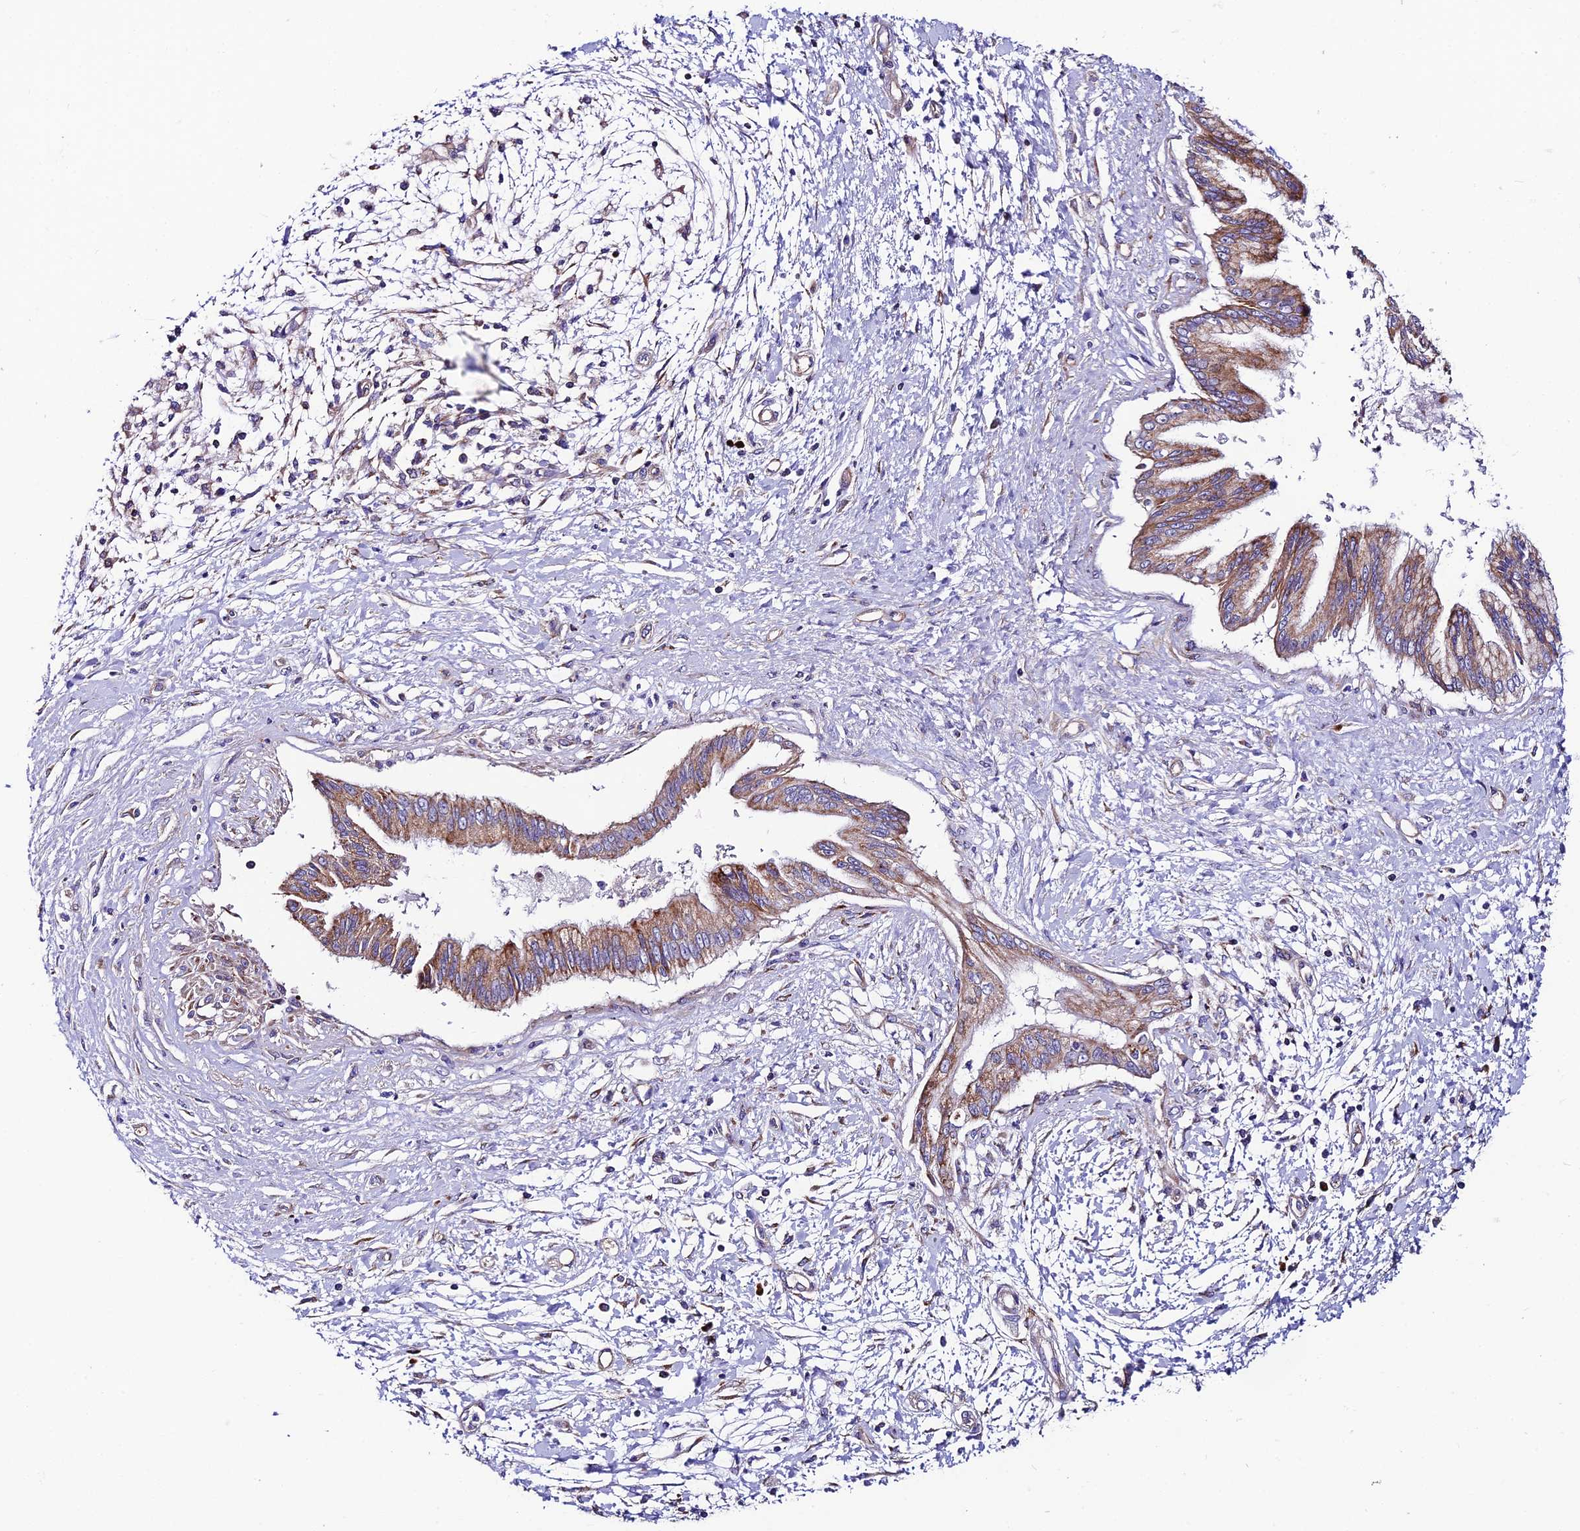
{"staining": {"intensity": "moderate", "quantity": ">75%", "location": "cytoplasmic/membranous"}, "tissue": "pancreatic cancer", "cell_type": "Tumor cells", "image_type": "cancer", "snomed": [{"axis": "morphology", "description": "Adenocarcinoma, NOS"}, {"axis": "topography", "description": "Pancreas"}], "caption": "Protein expression analysis of human adenocarcinoma (pancreatic) reveals moderate cytoplasmic/membranous positivity in approximately >75% of tumor cells.", "gene": "VPS13C", "patient": {"sex": "male", "age": 46}}